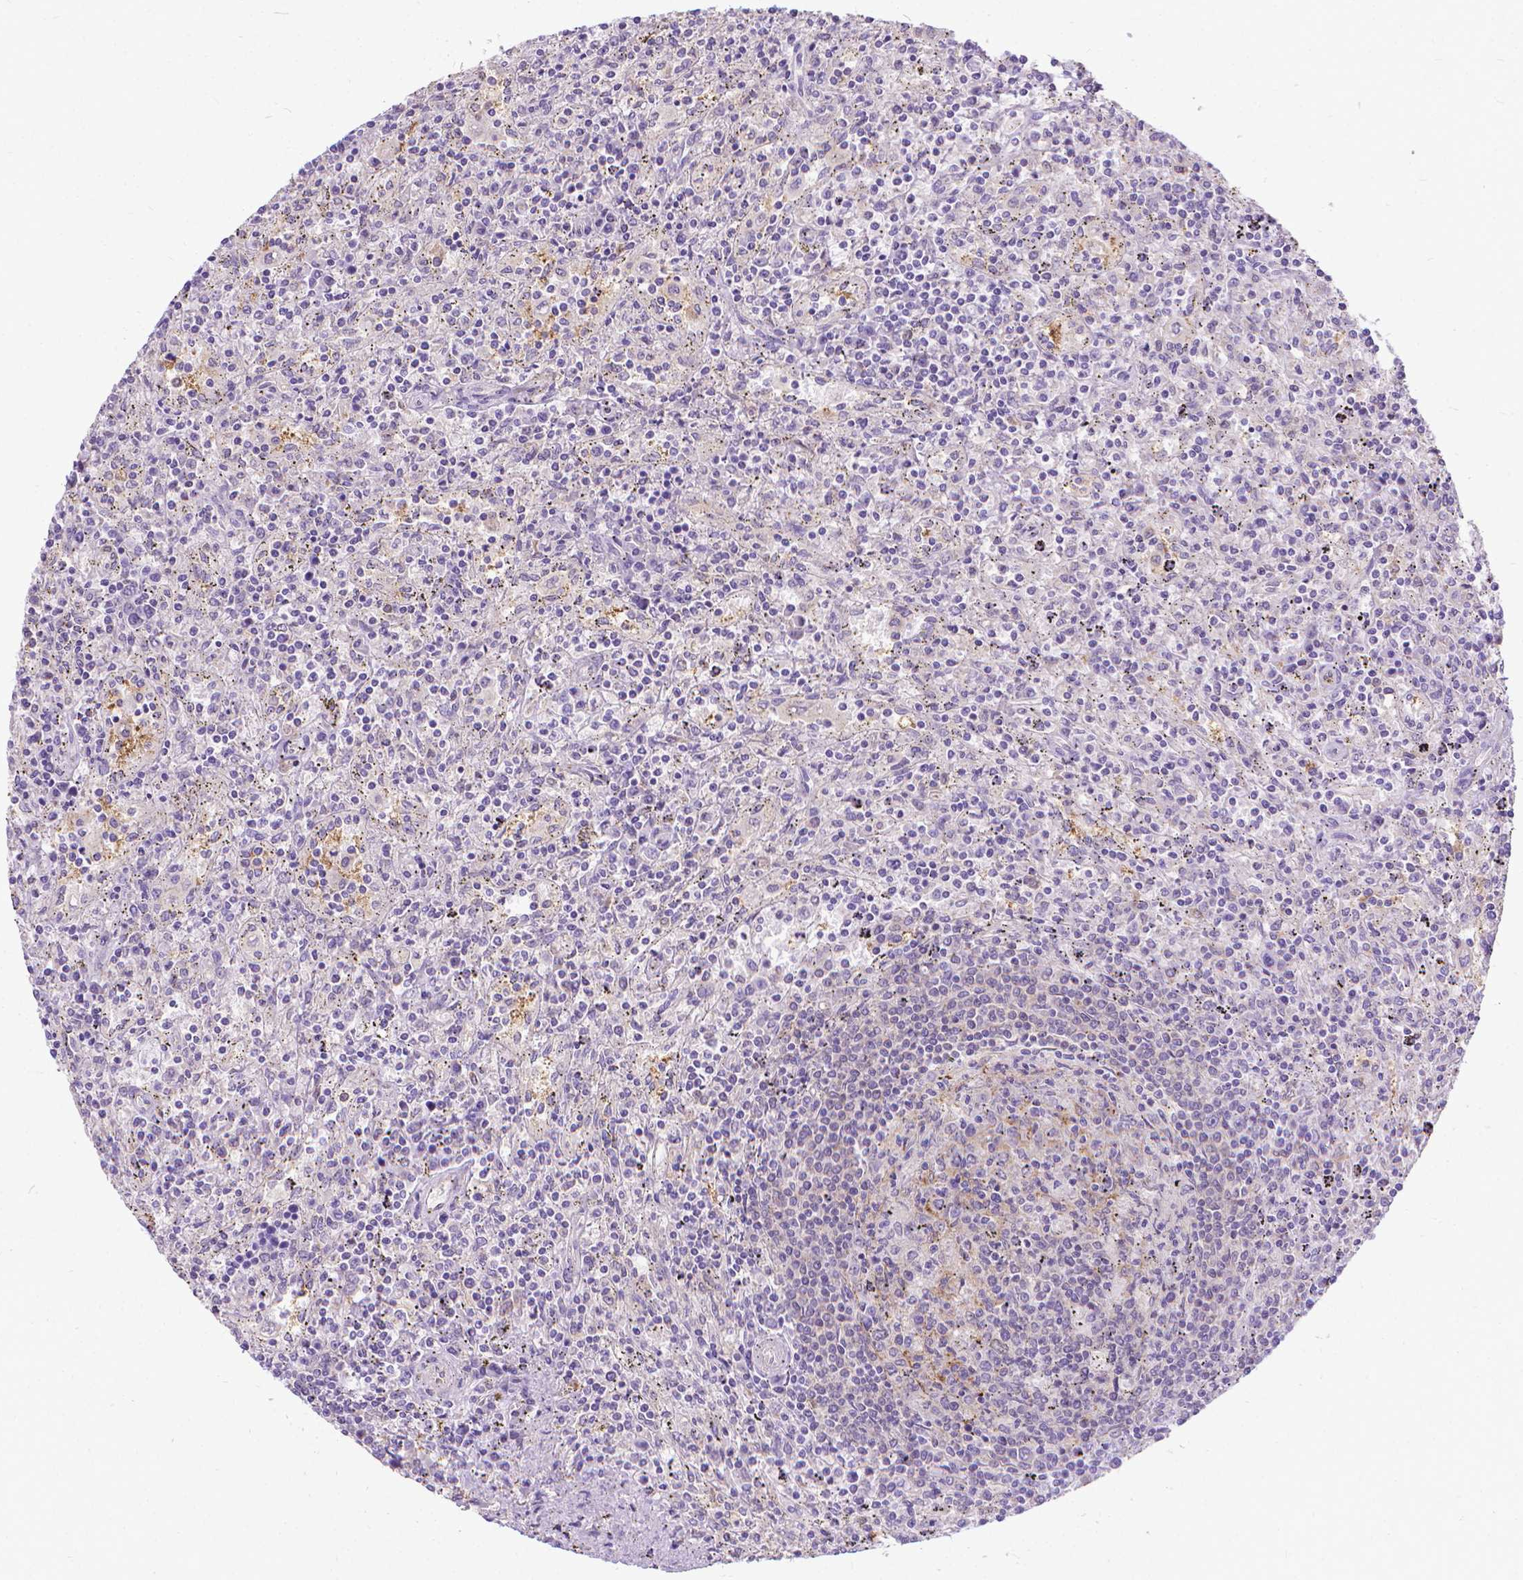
{"staining": {"intensity": "negative", "quantity": "none", "location": "none"}, "tissue": "lymphoma", "cell_type": "Tumor cells", "image_type": "cancer", "snomed": [{"axis": "morphology", "description": "Malignant lymphoma, non-Hodgkin's type, Low grade"}, {"axis": "topography", "description": "Spleen"}], "caption": "Lymphoma was stained to show a protein in brown. There is no significant expression in tumor cells.", "gene": "CFAP299", "patient": {"sex": "male", "age": 62}}